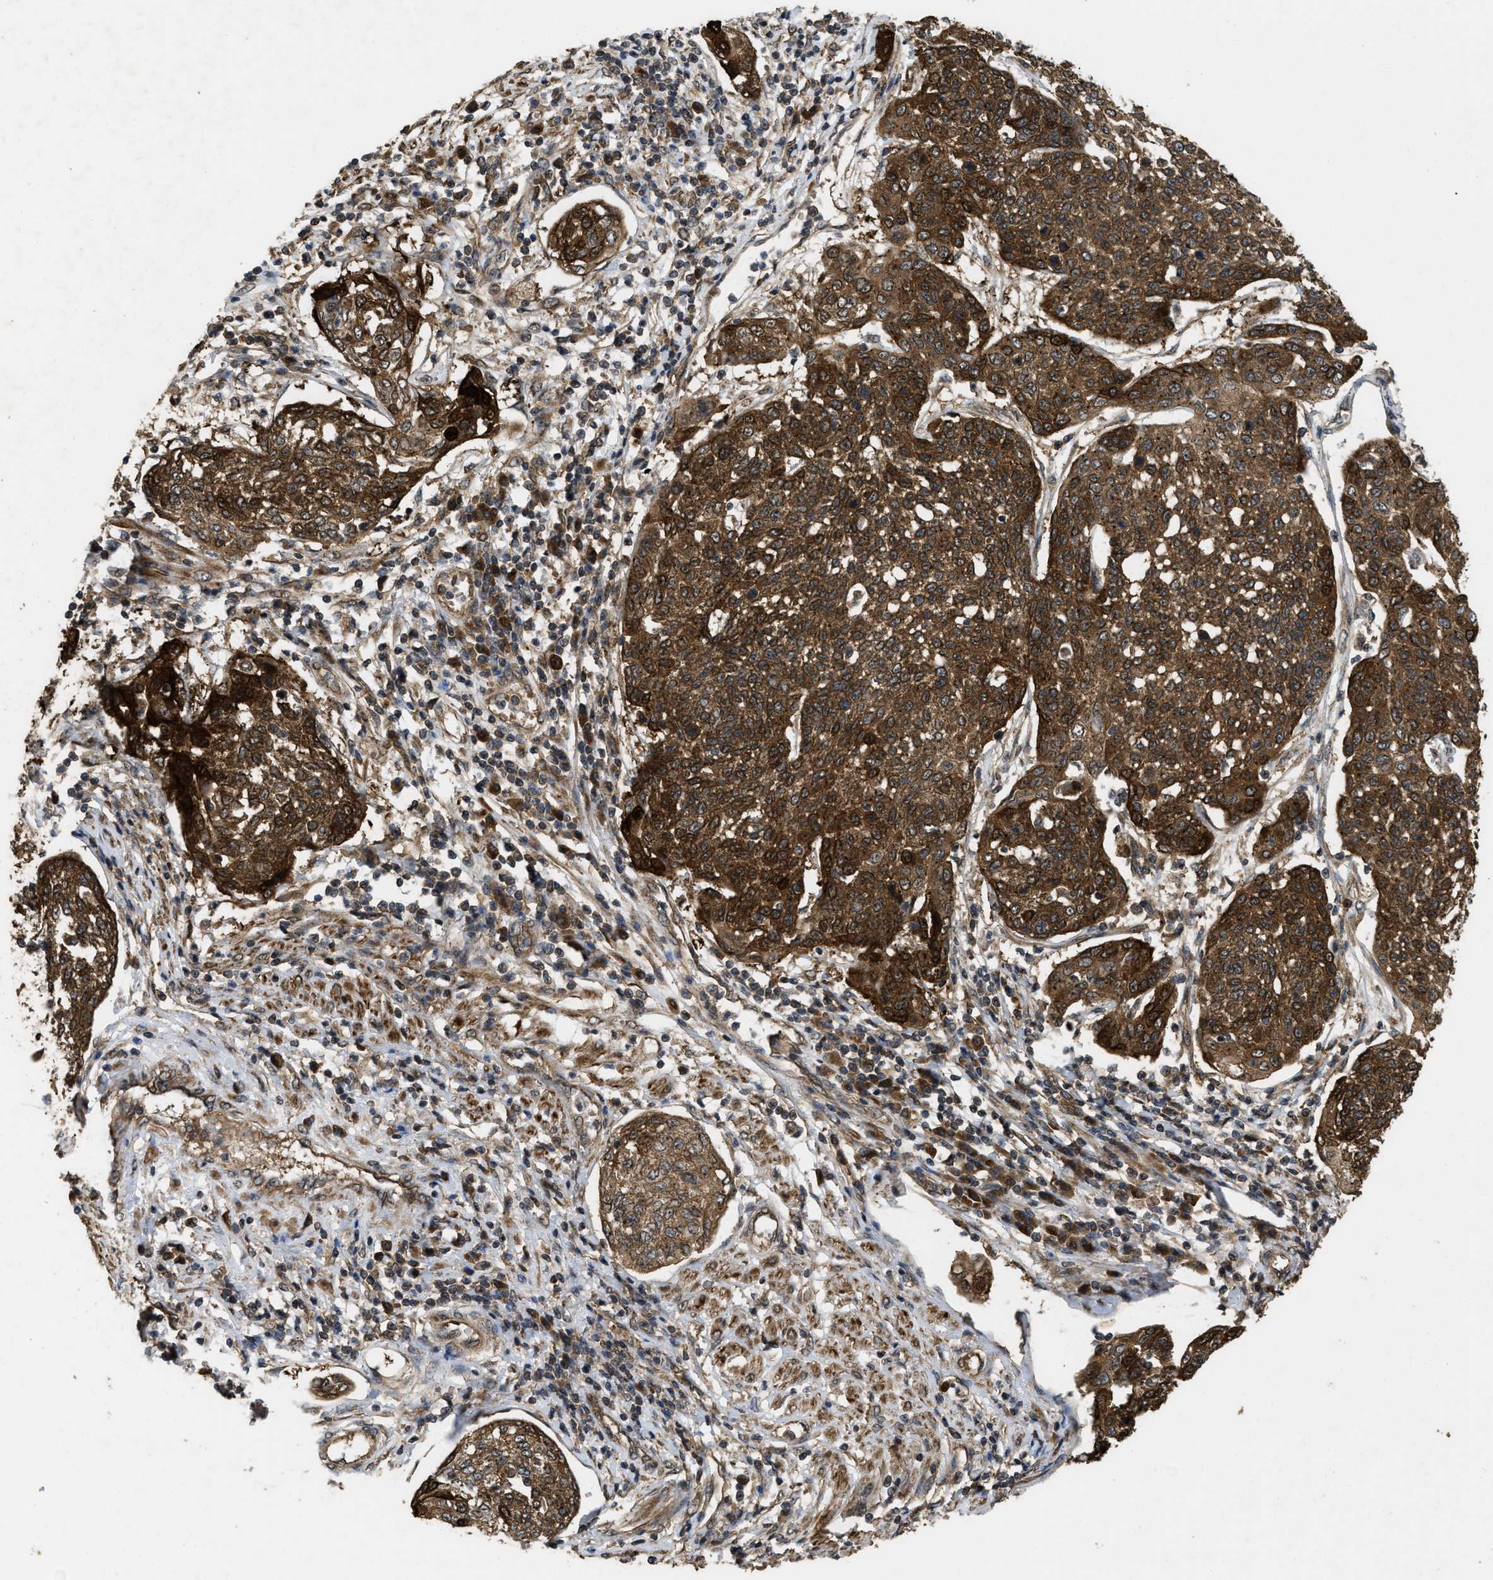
{"staining": {"intensity": "strong", "quantity": ">75%", "location": "cytoplasmic/membranous"}, "tissue": "cervical cancer", "cell_type": "Tumor cells", "image_type": "cancer", "snomed": [{"axis": "morphology", "description": "Squamous cell carcinoma, NOS"}, {"axis": "topography", "description": "Cervix"}], "caption": "Cervical cancer (squamous cell carcinoma) stained with a protein marker demonstrates strong staining in tumor cells.", "gene": "FZD6", "patient": {"sex": "female", "age": 34}}